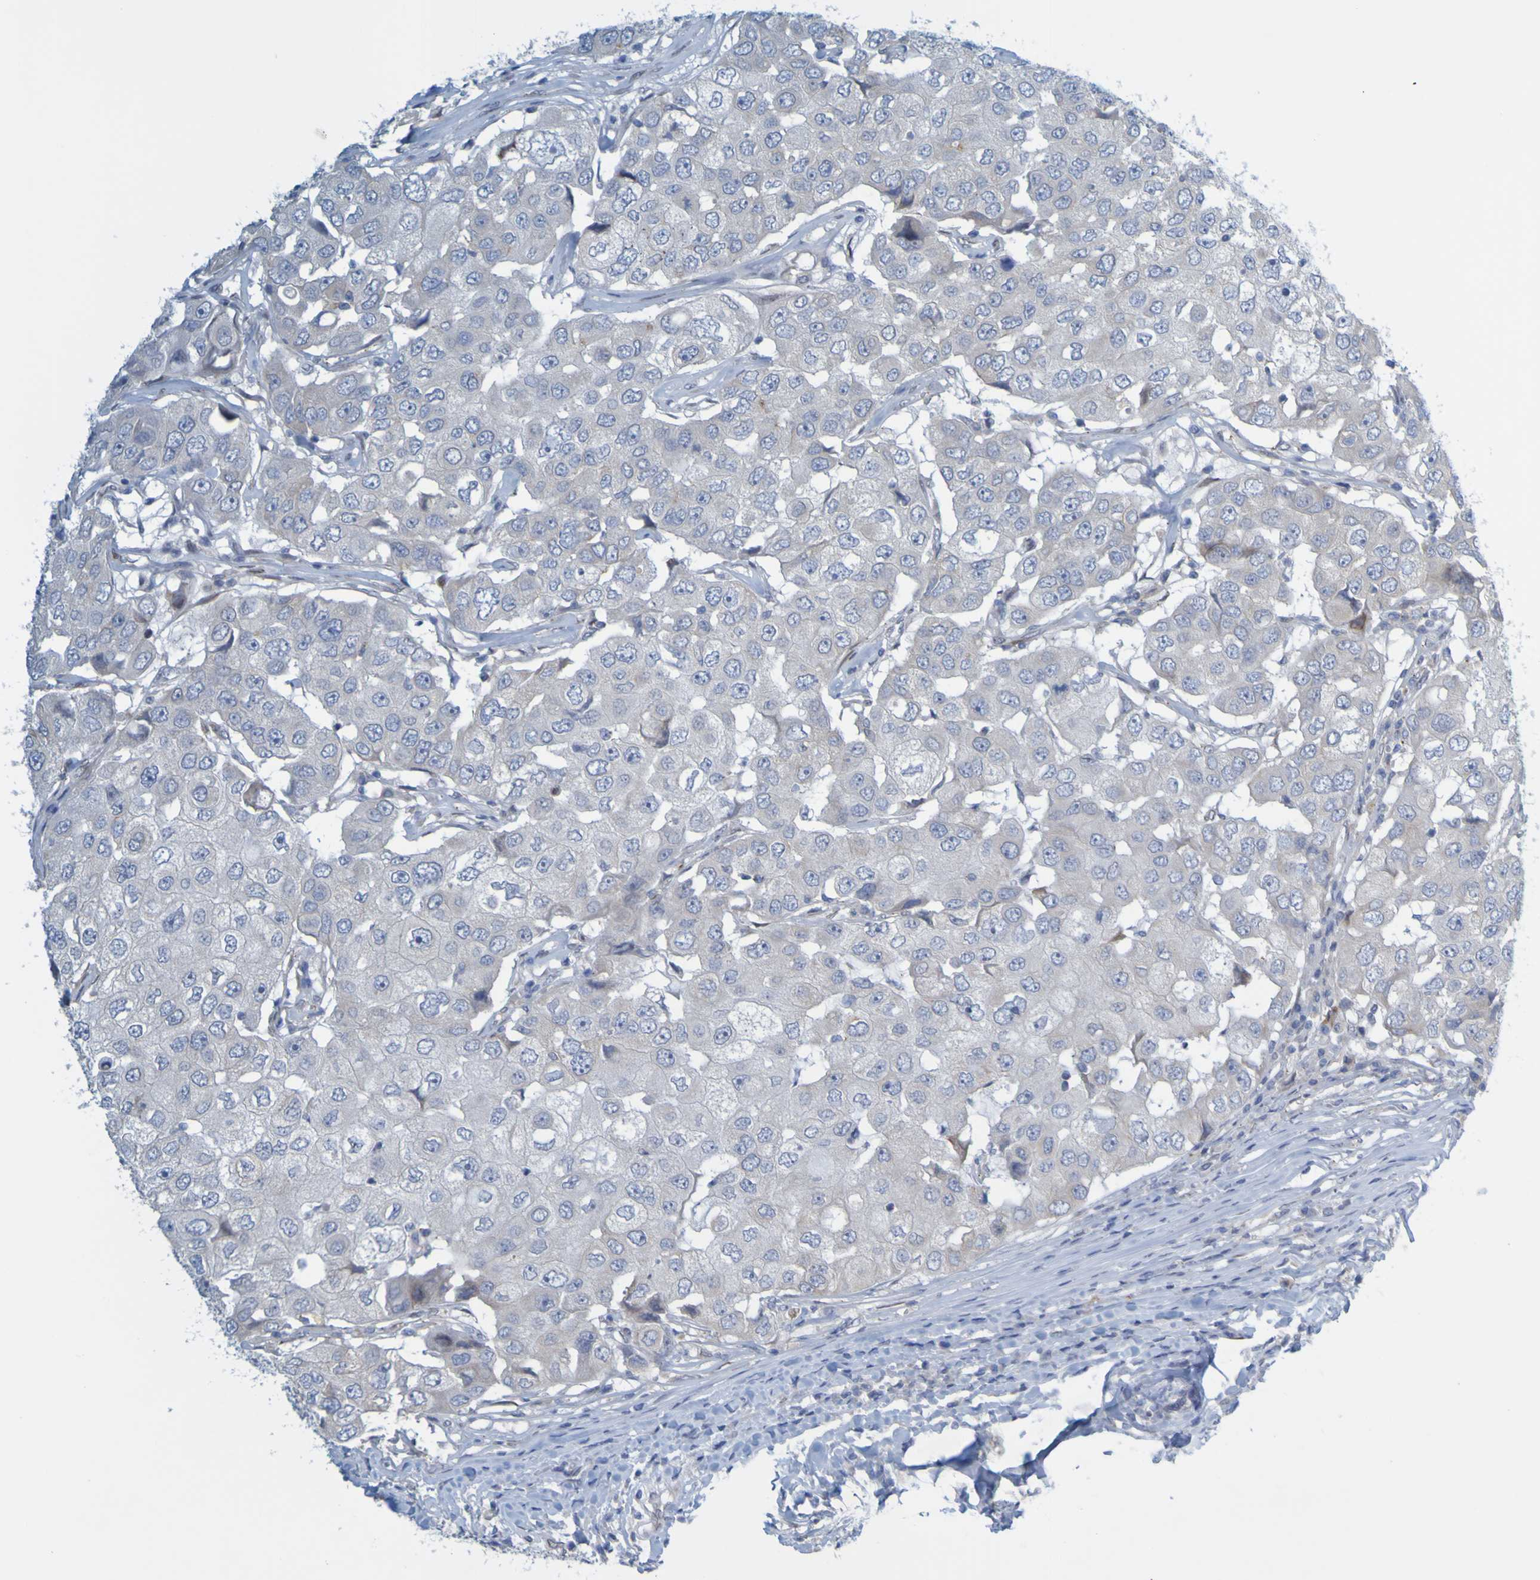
{"staining": {"intensity": "negative", "quantity": "none", "location": "none"}, "tissue": "breast cancer", "cell_type": "Tumor cells", "image_type": "cancer", "snomed": [{"axis": "morphology", "description": "Duct carcinoma"}, {"axis": "topography", "description": "Breast"}], "caption": "A histopathology image of breast cancer stained for a protein exhibits no brown staining in tumor cells.", "gene": "MAG", "patient": {"sex": "female", "age": 27}}